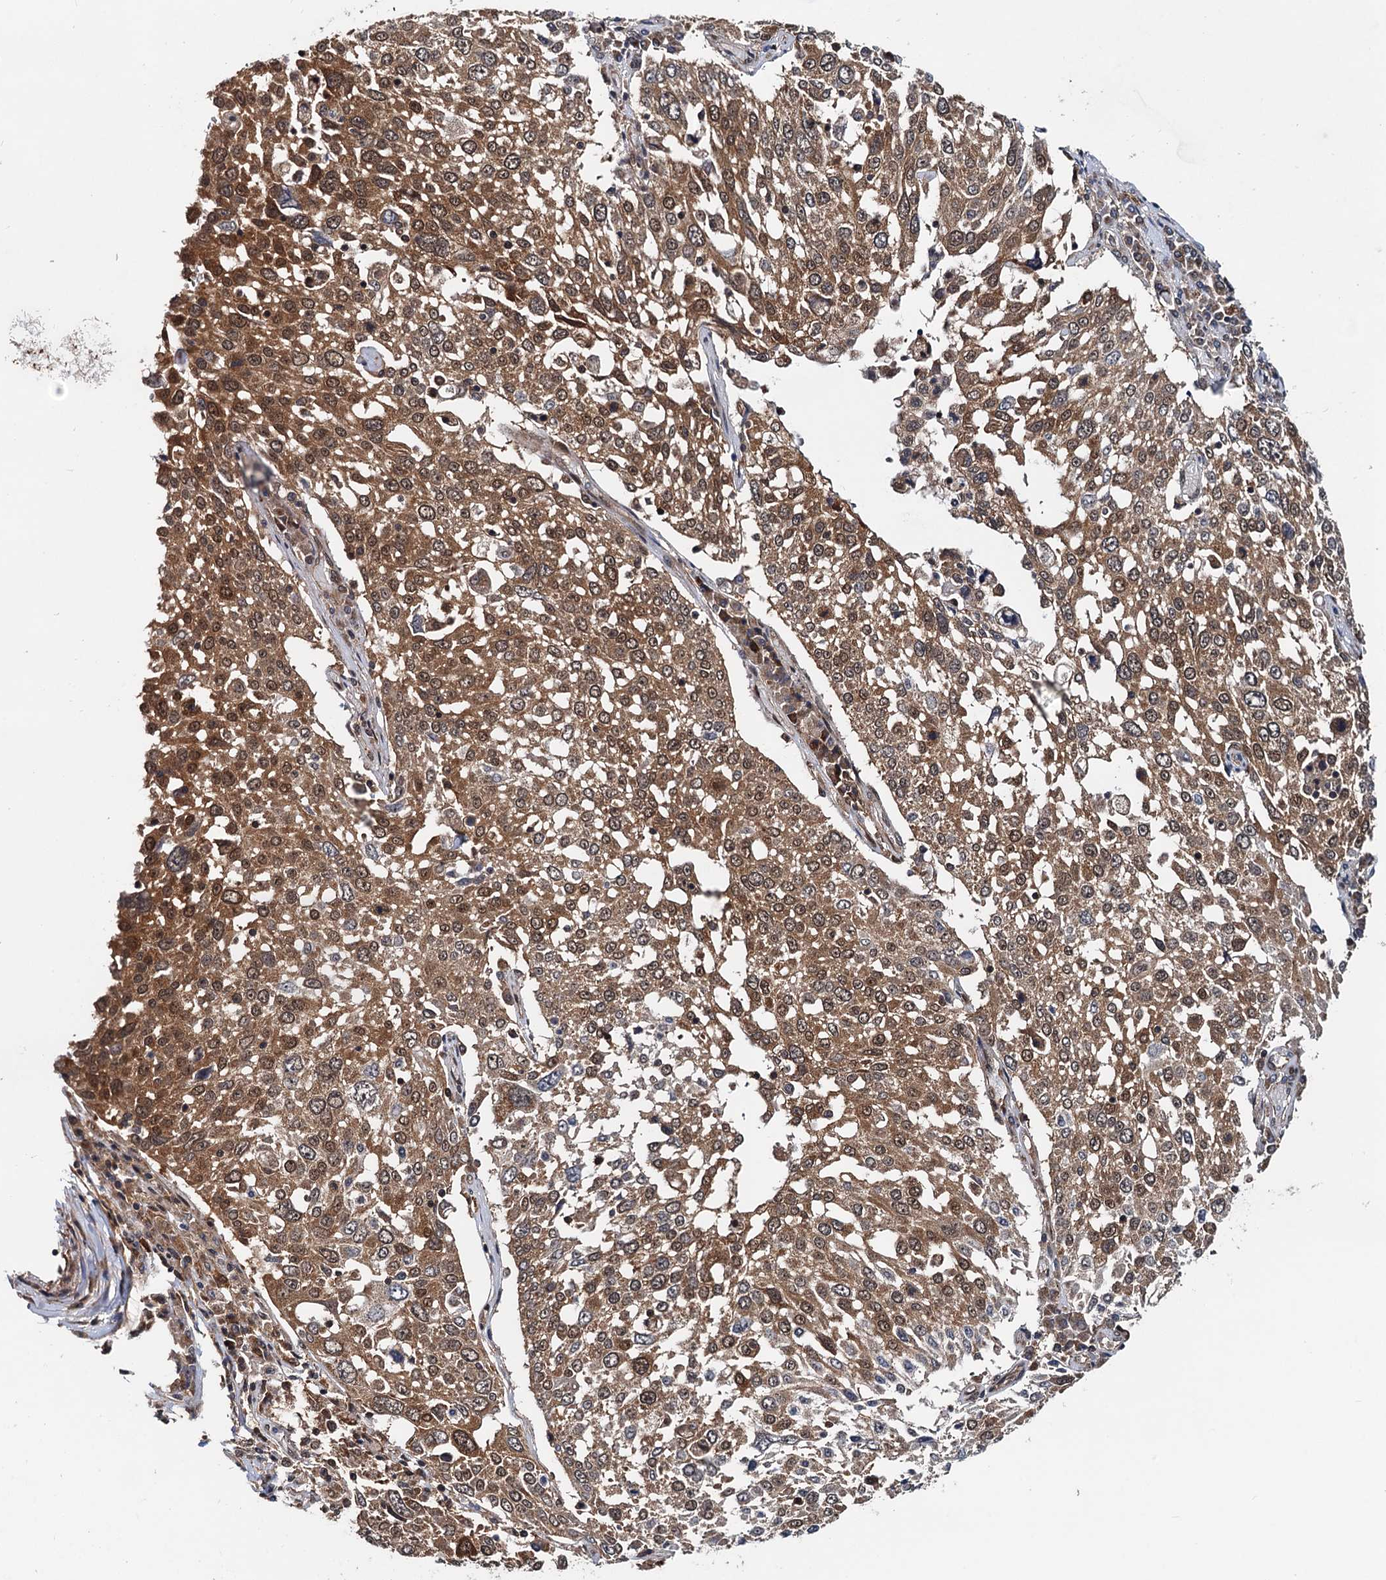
{"staining": {"intensity": "moderate", "quantity": ">75%", "location": "cytoplasmic/membranous,nuclear"}, "tissue": "lung cancer", "cell_type": "Tumor cells", "image_type": "cancer", "snomed": [{"axis": "morphology", "description": "Squamous cell carcinoma, NOS"}, {"axis": "topography", "description": "Lung"}], "caption": "Human lung cancer stained with a protein marker displays moderate staining in tumor cells.", "gene": "AAGAB", "patient": {"sex": "male", "age": 65}}